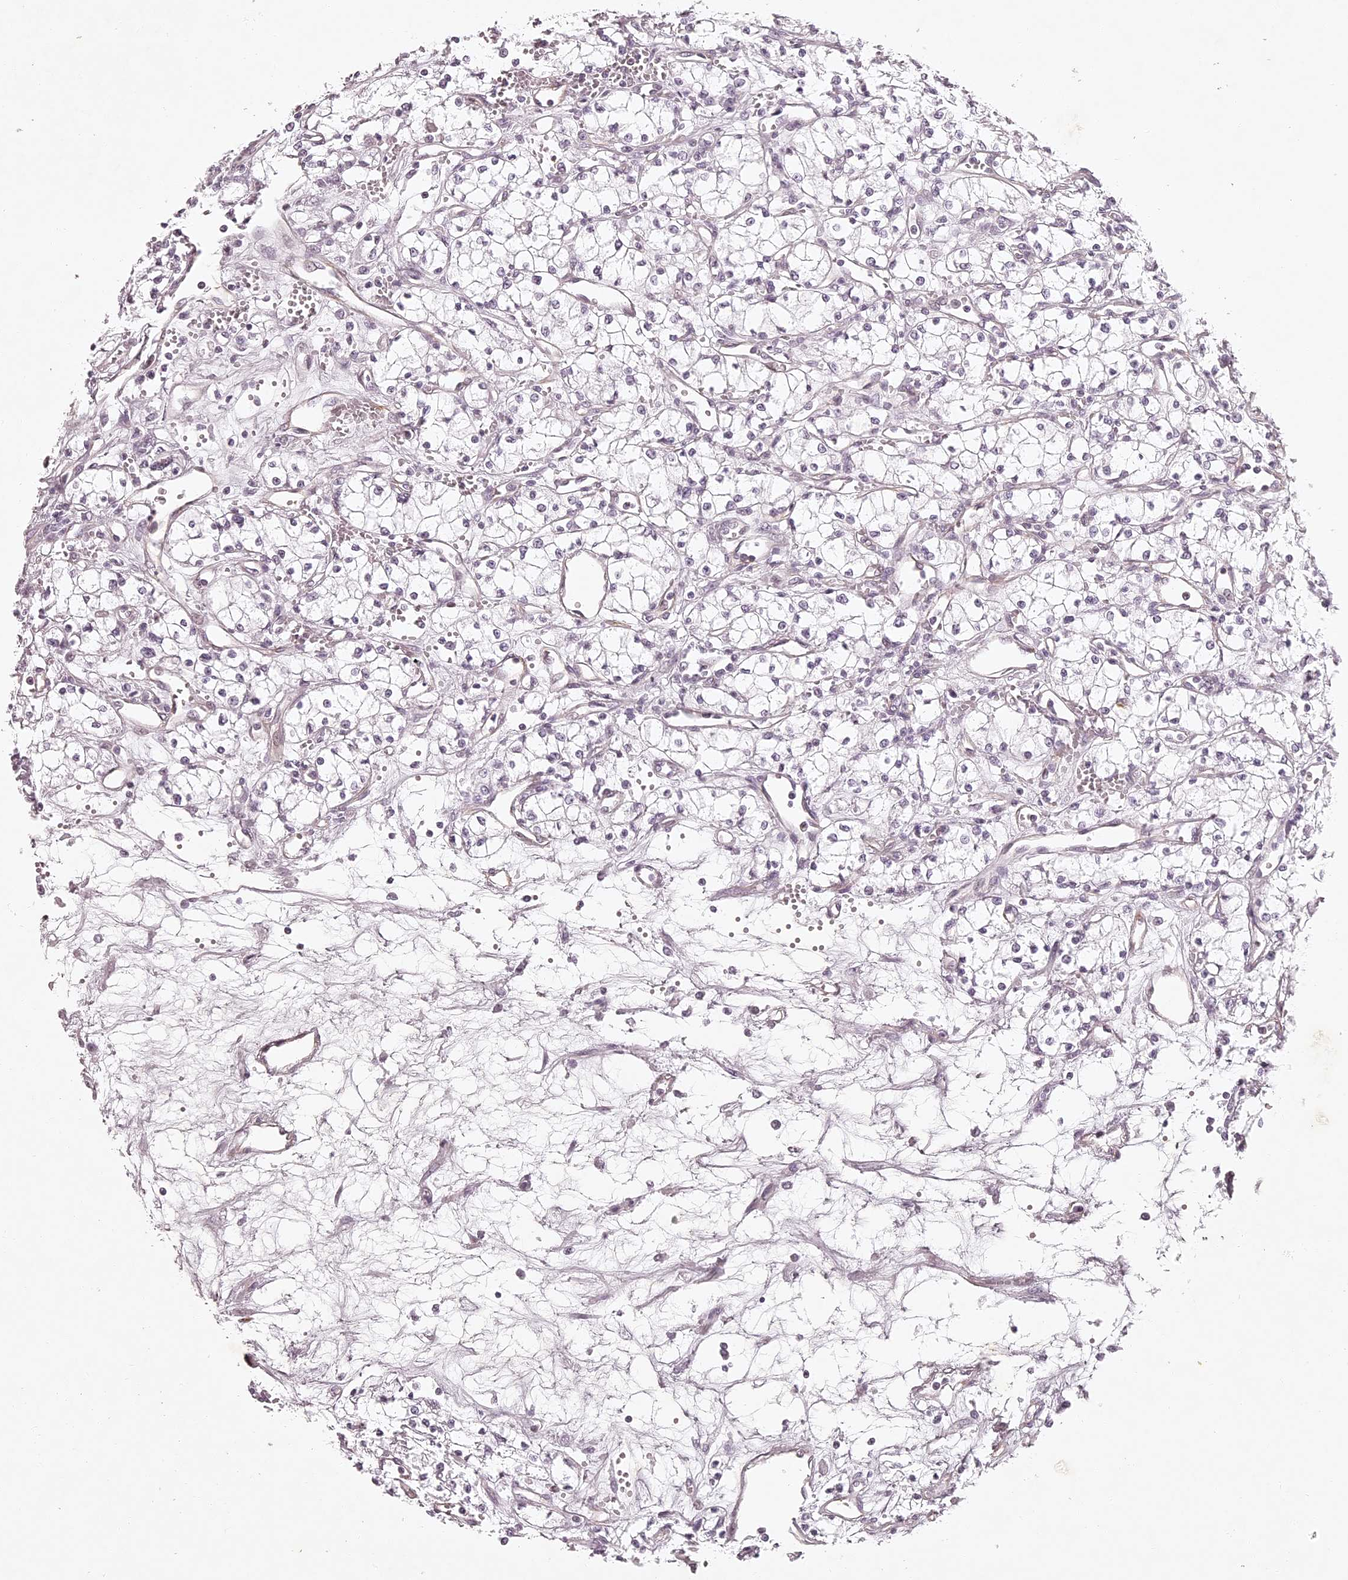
{"staining": {"intensity": "negative", "quantity": "none", "location": "none"}, "tissue": "renal cancer", "cell_type": "Tumor cells", "image_type": "cancer", "snomed": [{"axis": "morphology", "description": "Adenocarcinoma, NOS"}, {"axis": "topography", "description": "Kidney"}], "caption": "IHC photomicrograph of adenocarcinoma (renal) stained for a protein (brown), which displays no staining in tumor cells. (Brightfield microscopy of DAB (3,3'-diaminobenzidine) IHC at high magnification).", "gene": "ELAPOR1", "patient": {"sex": "male", "age": 59}}